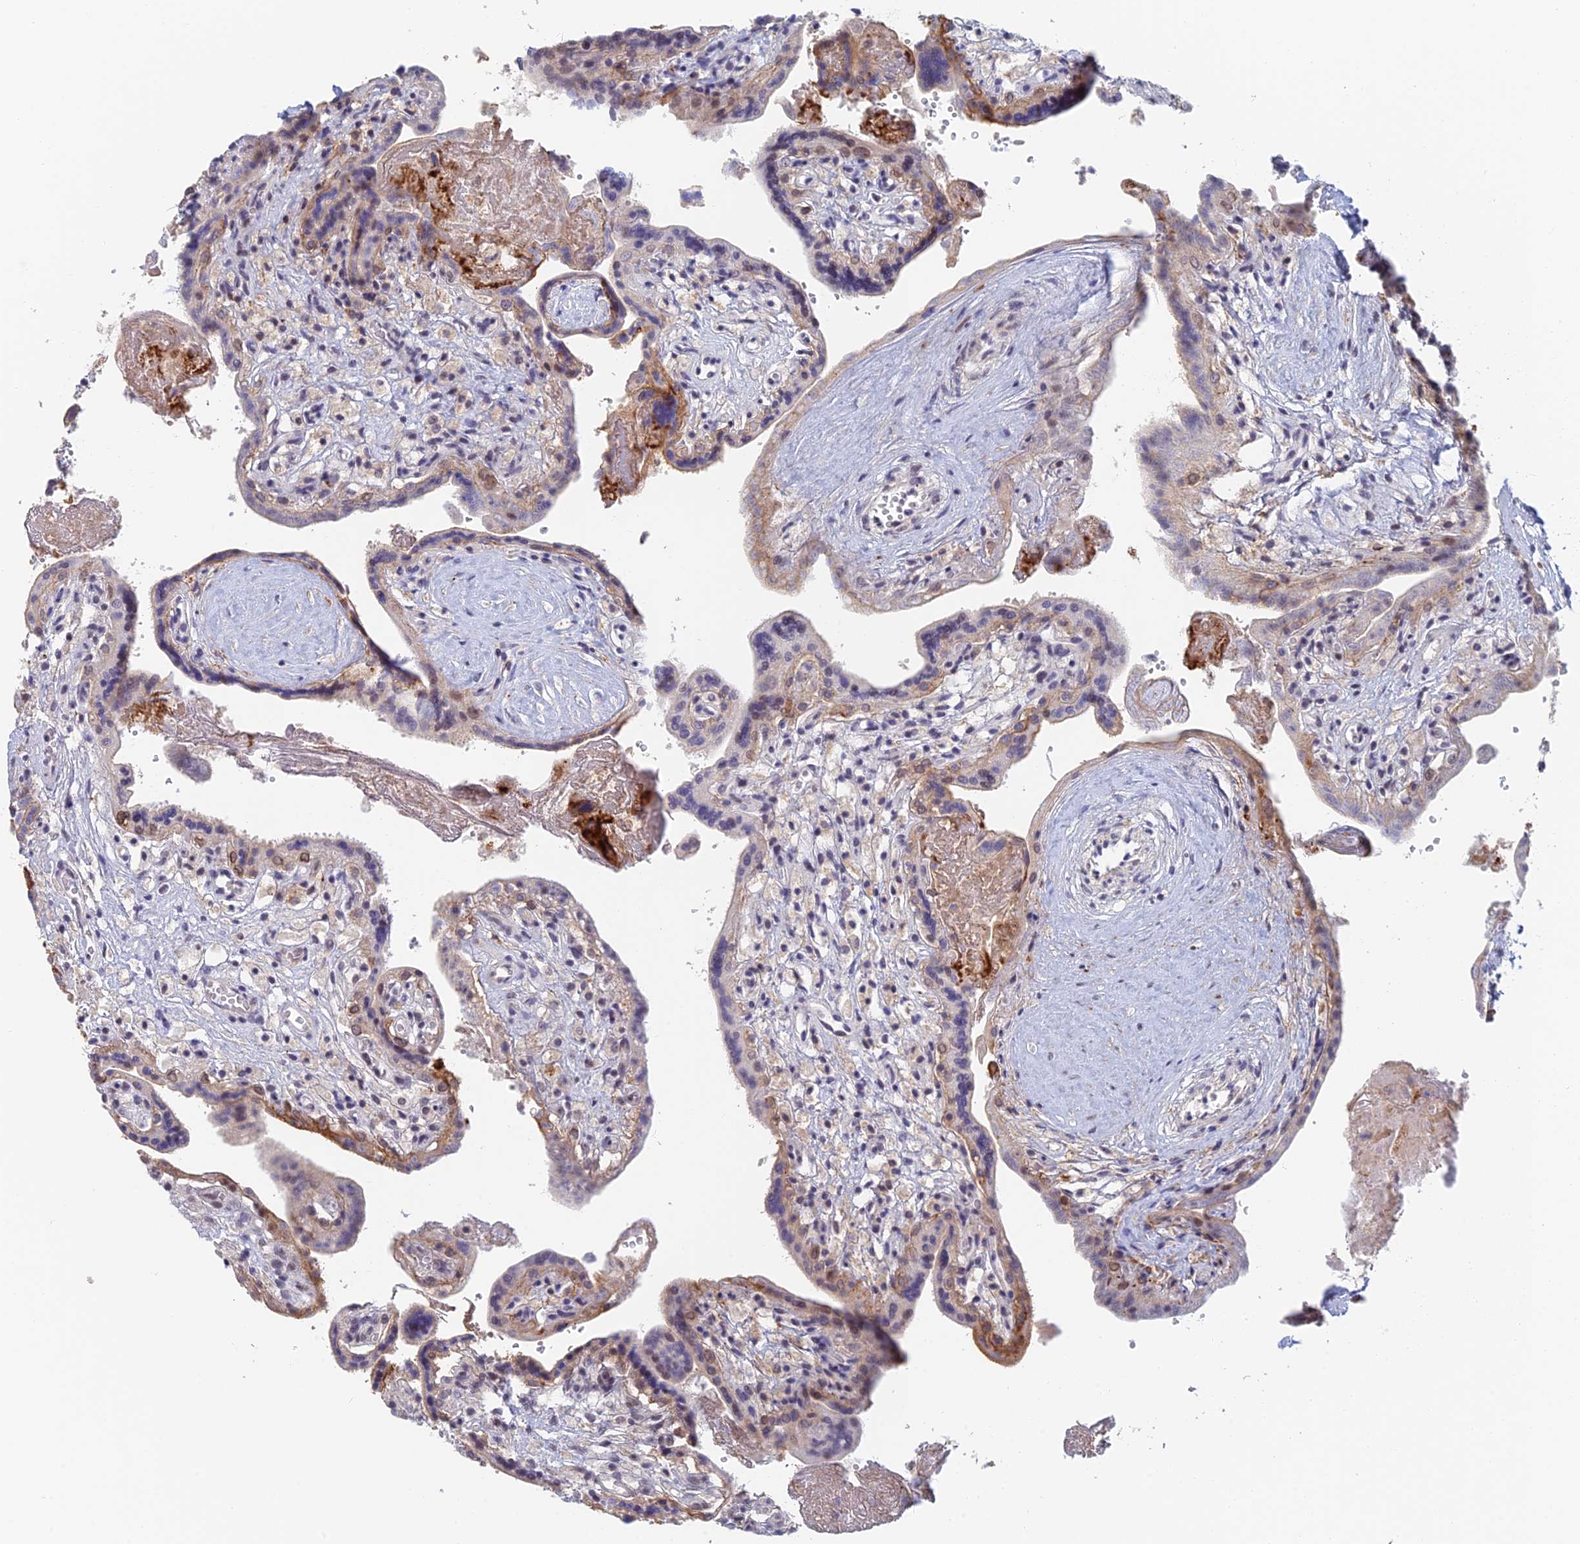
{"staining": {"intensity": "moderate", "quantity": "25%-75%", "location": "nuclear"}, "tissue": "placenta", "cell_type": "Trophoblastic cells", "image_type": "normal", "snomed": [{"axis": "morphology", "description": "Normal tissue, NOS"}, {"axis": "topography", "description": "Placenta"}], "caption": "Immunohistochemistry (IHC) of benign human placenta demonstrates medium levels of moderate nuclear positivity in approximately 25%-75% of trophoblastic cells.", "gene": "ZUP1", "patient": {"sex": "female", "age": 37}}